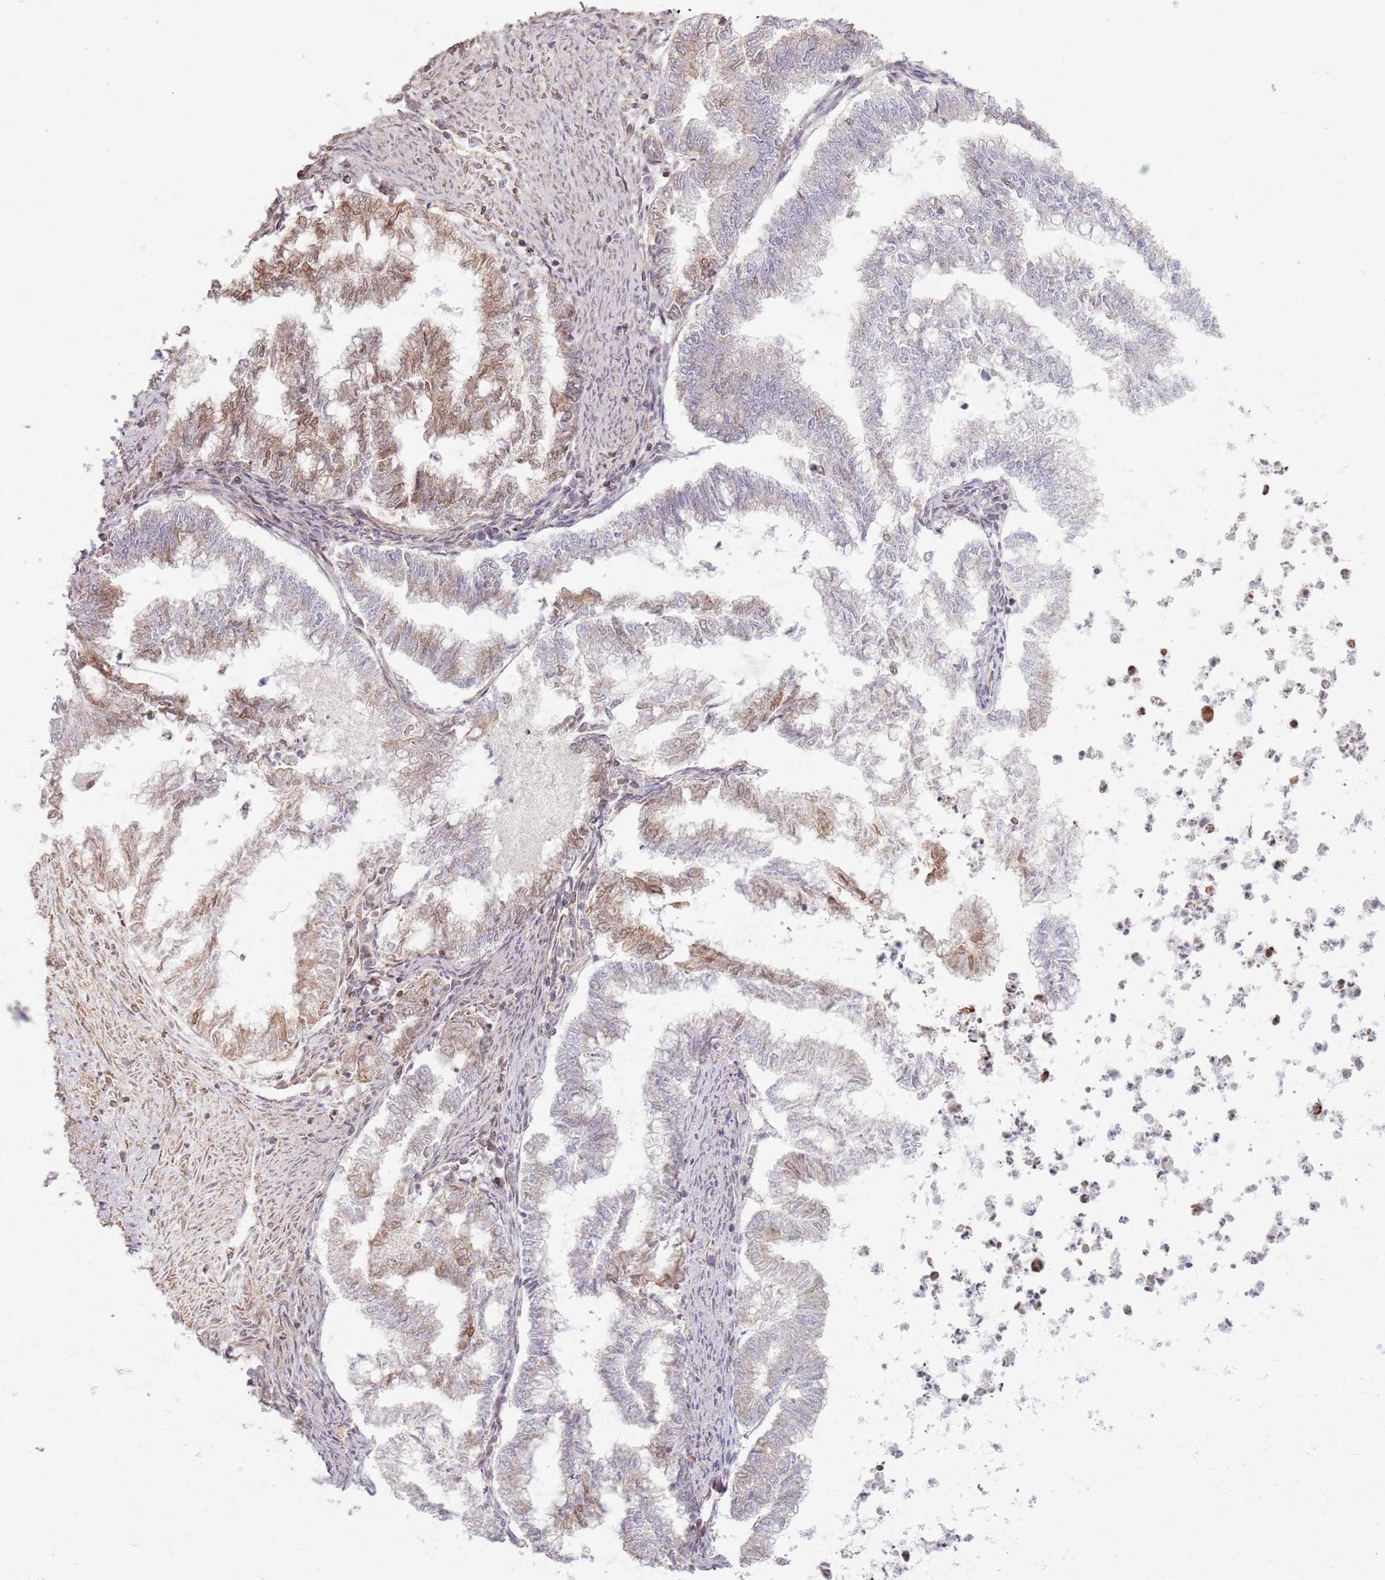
{"staining": {"intensity": "moderate", "quantity": "<25%", "location": "cytoplasmic/membranous"}, "tissue": "endometrial cancer", "cell_type": "Tumor cells", "image_type": "cancer", "snomed": [{"axis": "morphology", "description": "Adenocarcinoma, NOS"}, {"axis": "topography", "description": "Endometrium"}], "caption": "A brown stain labels moderate cytoplasmic/membranous expression of a protein in human endometrial cancer (adenocarcinoma) tumor cells.", "gene": "KCNA5", "patient": {"sex": "female", "age": 79}}